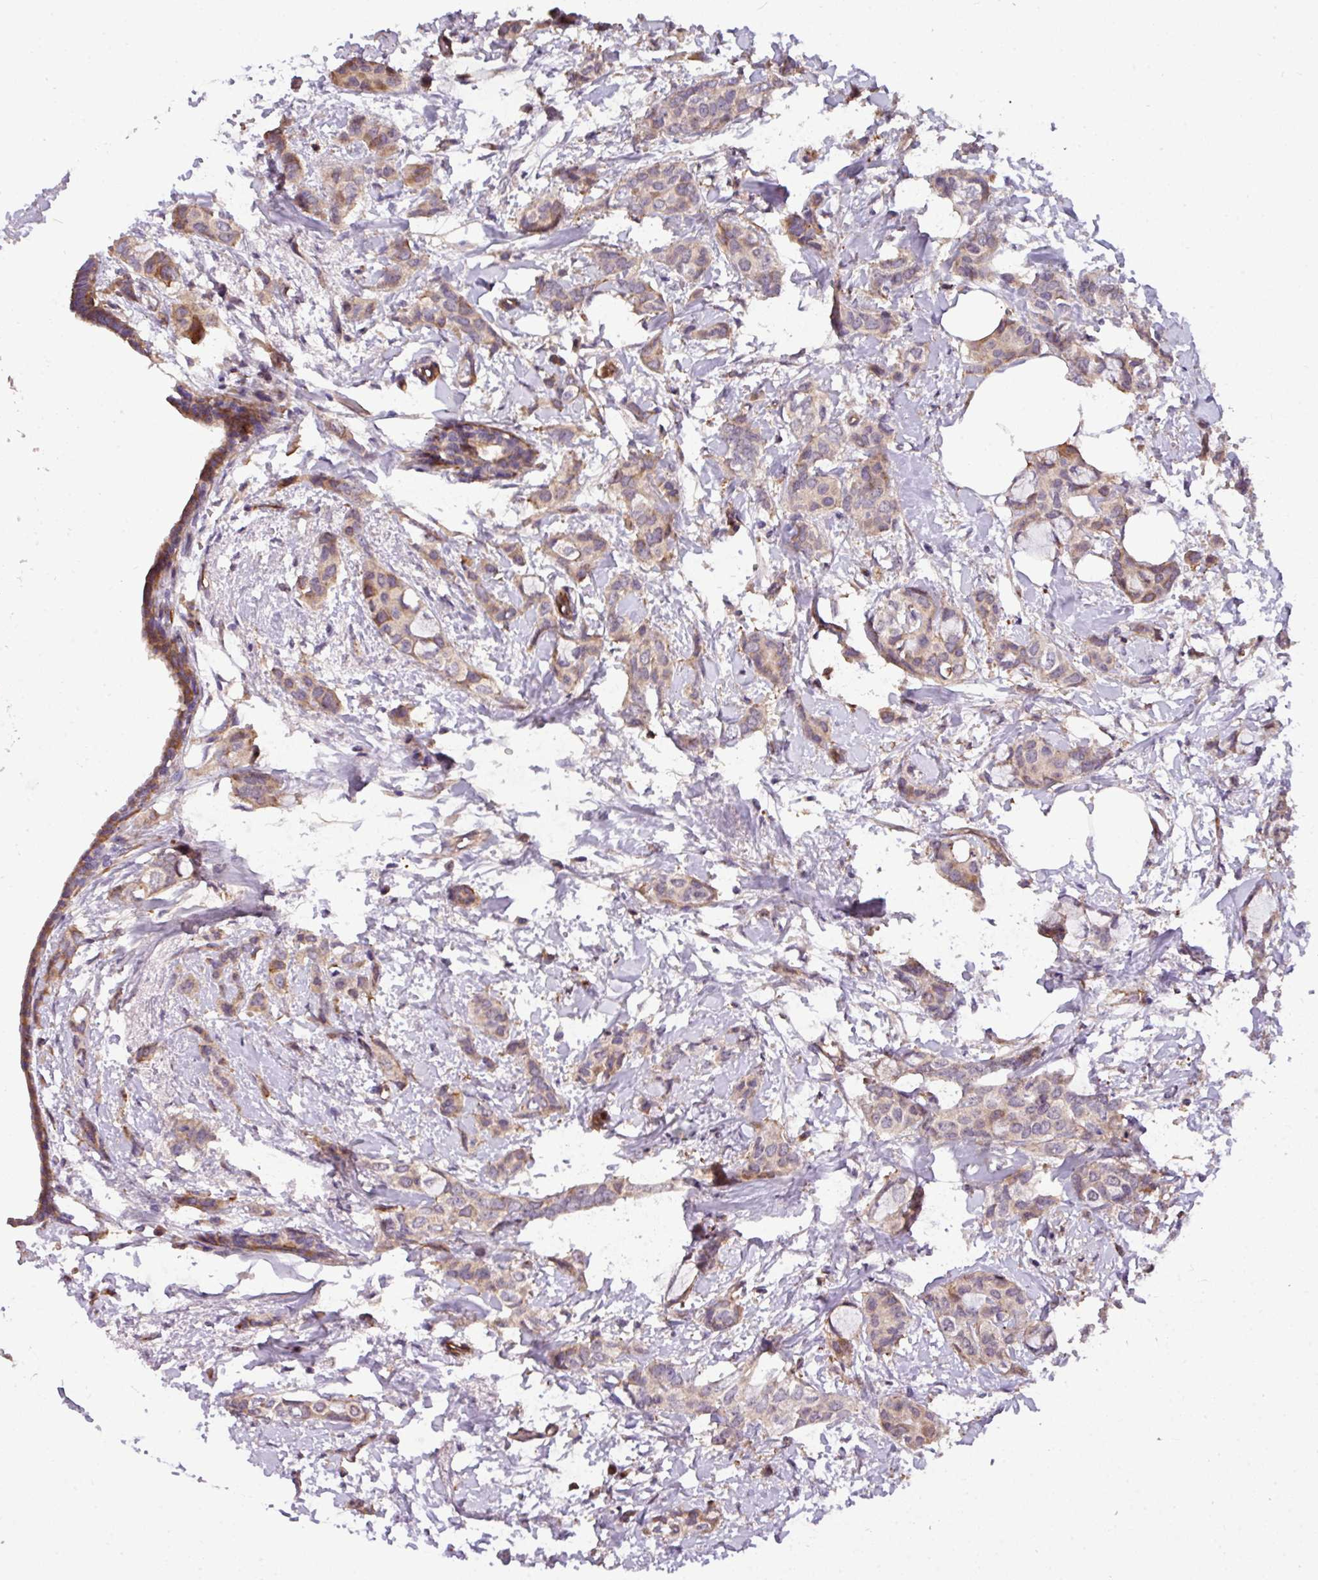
{"staining": {"intensity": "moderate", "quantity": "<25%", "location": "cytoplasmic/membranous"}, "tissue": "breast cancer", "cell_type": "Tumor cells", "image_type": "cancer", "snomed": [{"axis": "morphology", "description": "Duct carcinoma"}, {"axis": "topography", "description": "Breast"}], "caption": "Protein staining of breast cancer tissue exhibits moderate cytoplasmic/membranous expression in about <25% of tumor cells.", "gene": "CASS4", "patient": {"sex": "female", "age": 73}}